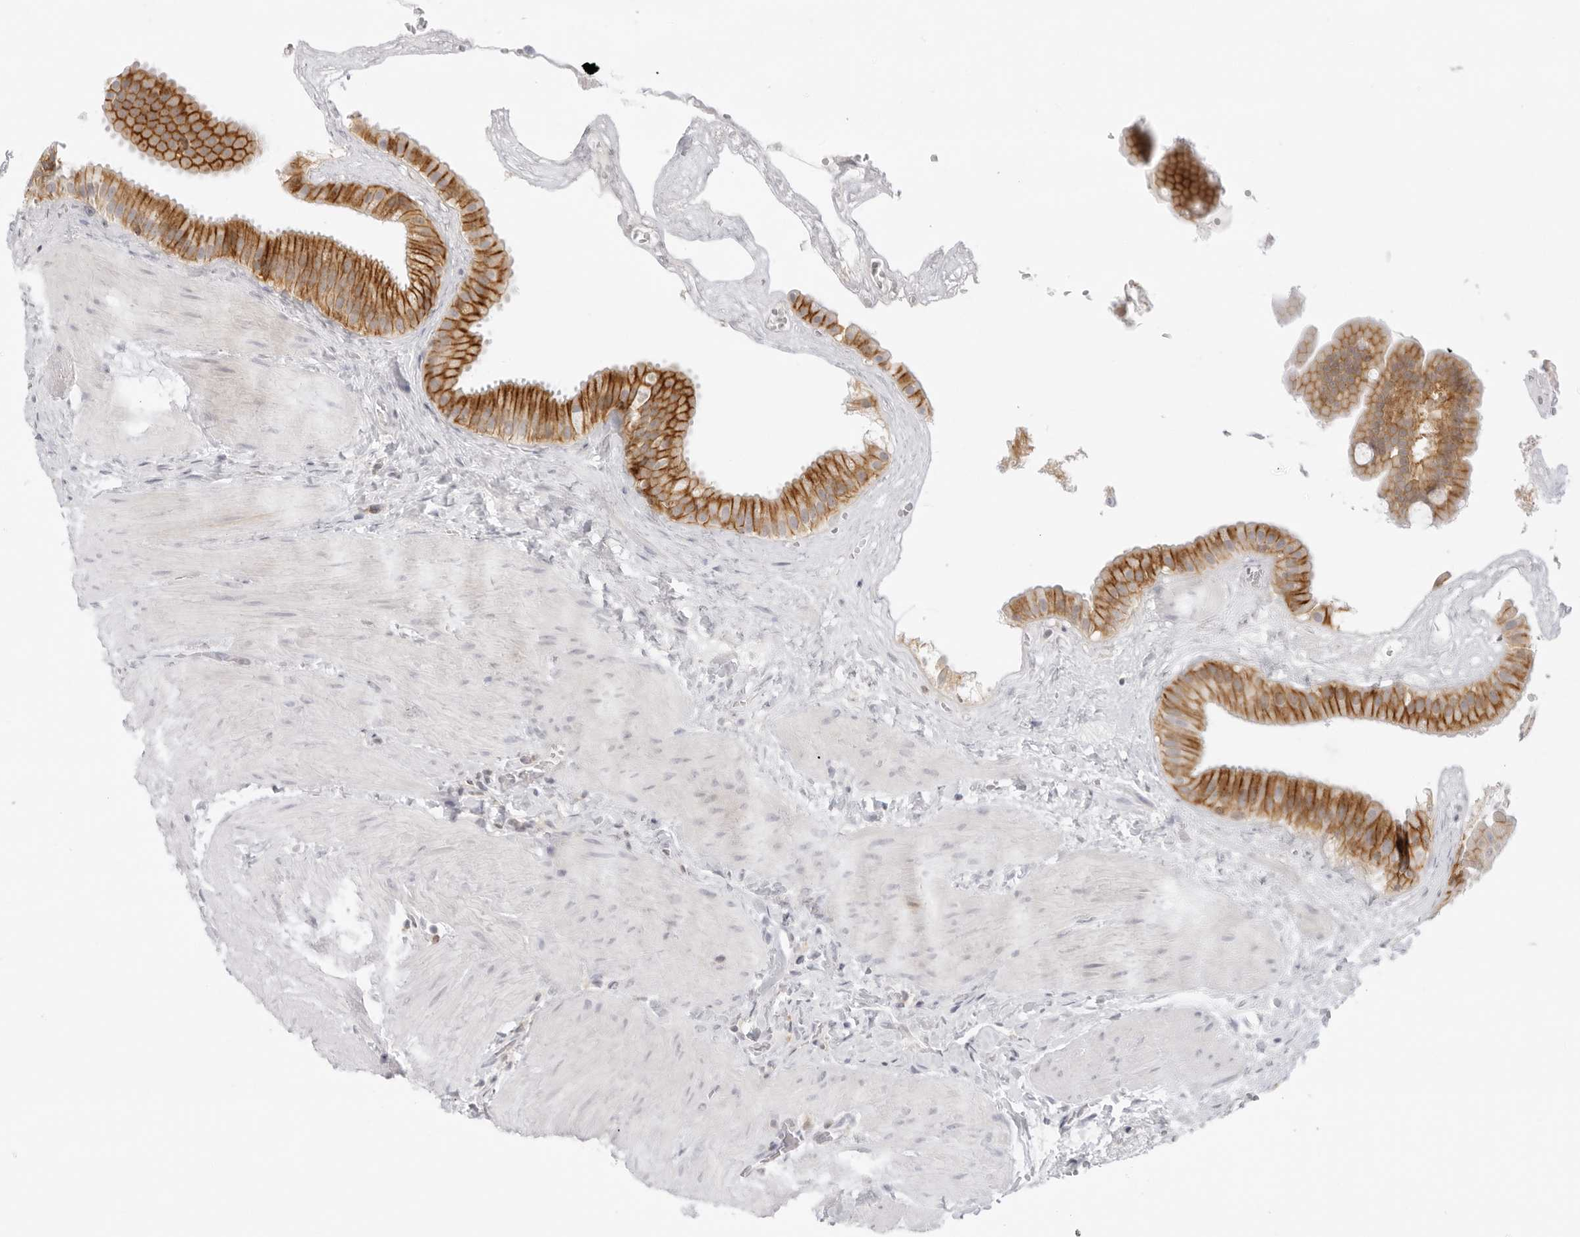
{"staining": {"intensity": "strong", "quantity": "25%-75%", "location": "cytoplasmic/membranous"}, "tissue": "gallbladder", "cell_type": "Glandular cells", "image_type": "normal", "snomed": [{"axis": "morphology", "description": "Normal tissue, NOS"}, {"axis": "topography", "description": "Gallbladder"}], "caption": "Unremarkable gallbladder shows strong cytoplasmic/membranous expression in approximately 25%-75% of glandular cells Using DAB (3,3'-diaminobenzidine) (brown) and hematoxylin (blue) stains, captured at high magnification using brightfield microscopy..", "gene": "TNFRSF14", "patient": {"sex": "male", "age": 55}}